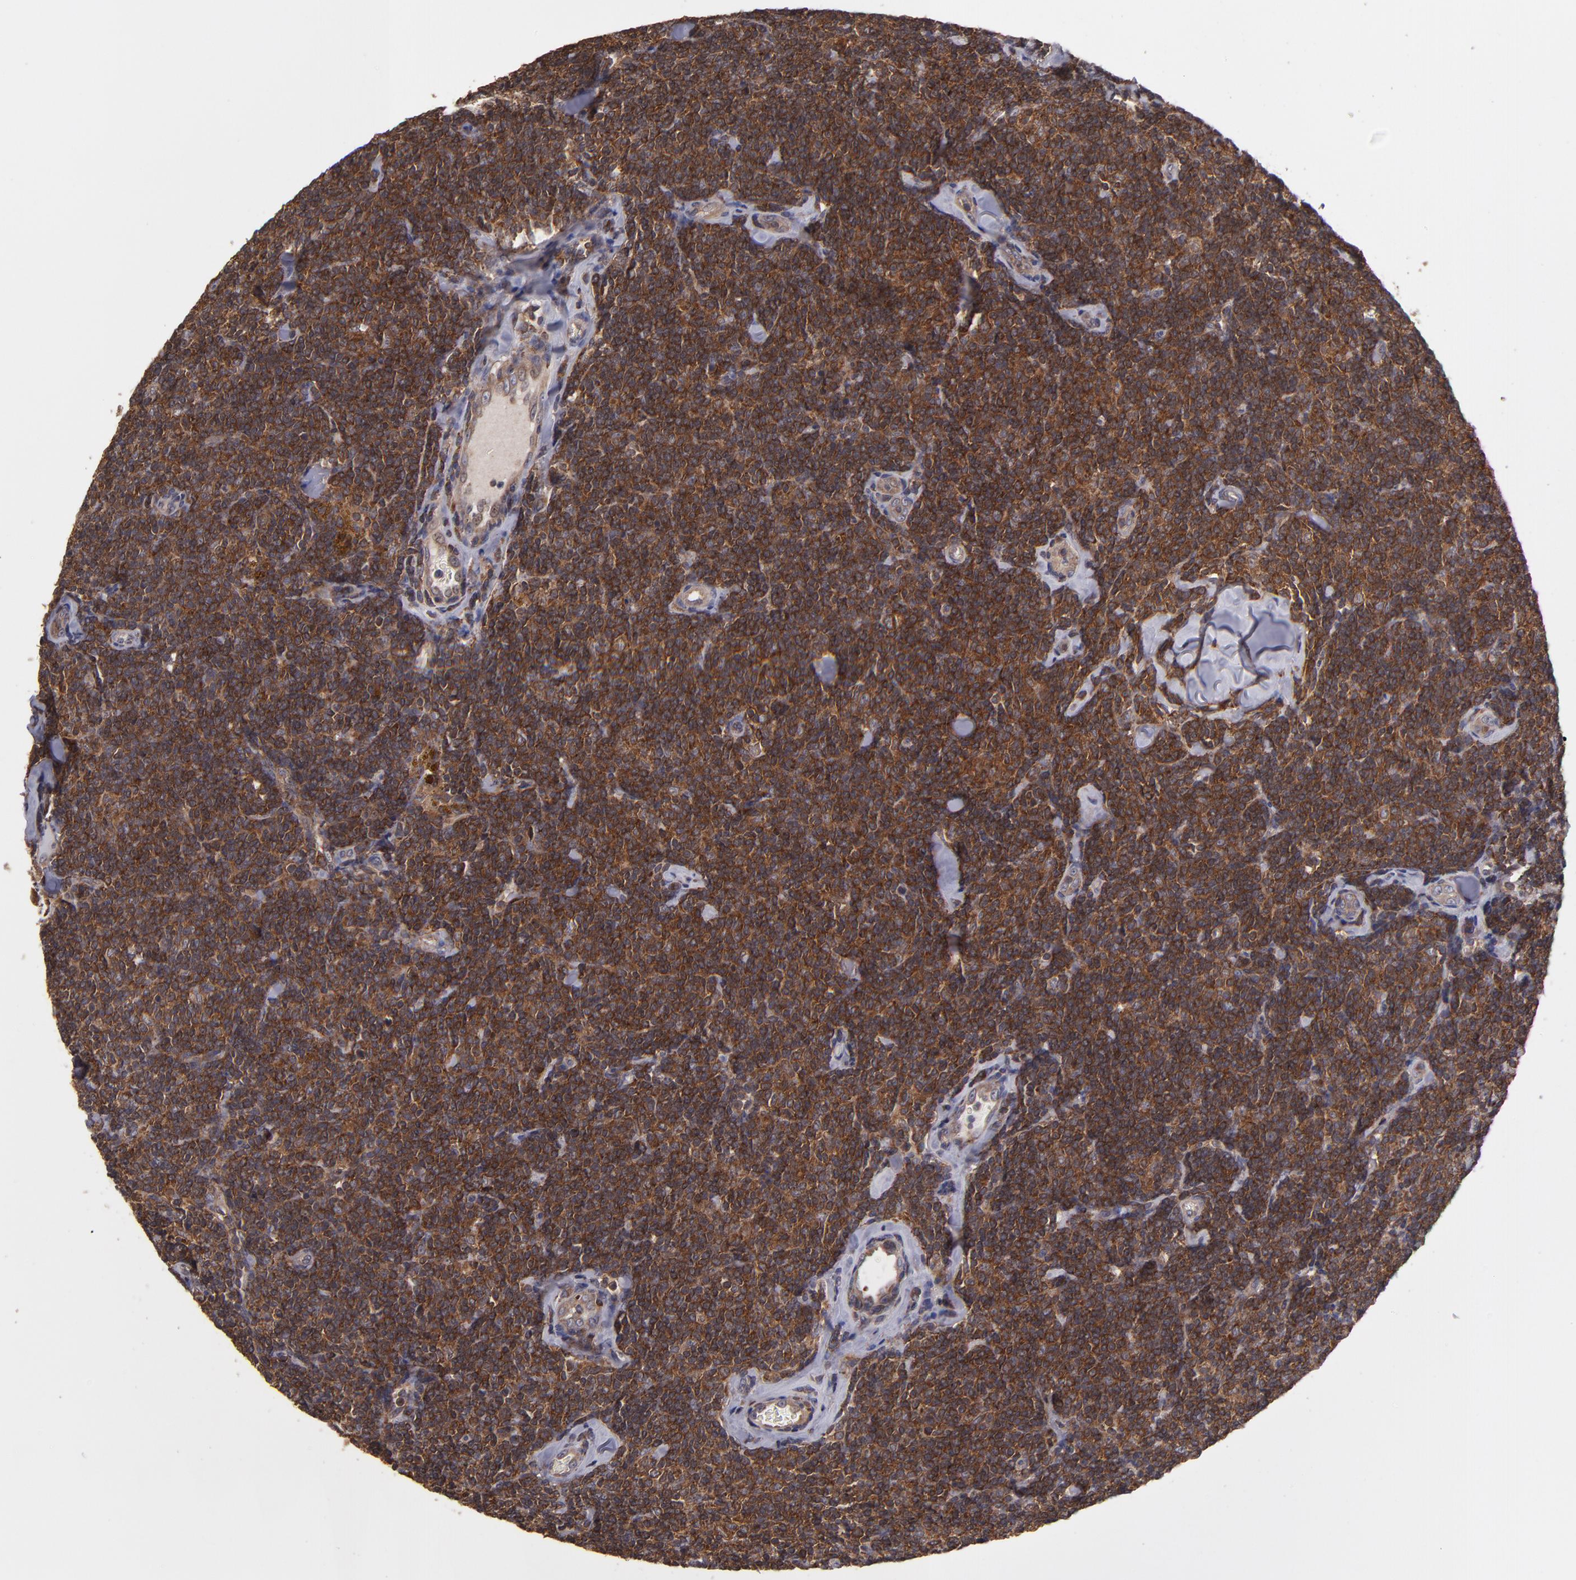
{"staining": {"intensity": "strong", "quantity": ">75%", "location": "cytoplasmic/membranous"}, "tissue": "lymphoma", "cell_type": "Tumor cells", "image_type": "cancer", "snomed": [{"axis": "morphology", "description": "Malignant lymphoma, non-Hodgkin's type, Low grade"}, {"axis": "topography", "description": "Lymph node"}], "caption": "The immunohistochemical stain highlights strong cytoplasmic/membranous staining in tumor cells of lymphoma tissue.", "gene": "NF2", "patient": {"sex": "female", "age": 56}}